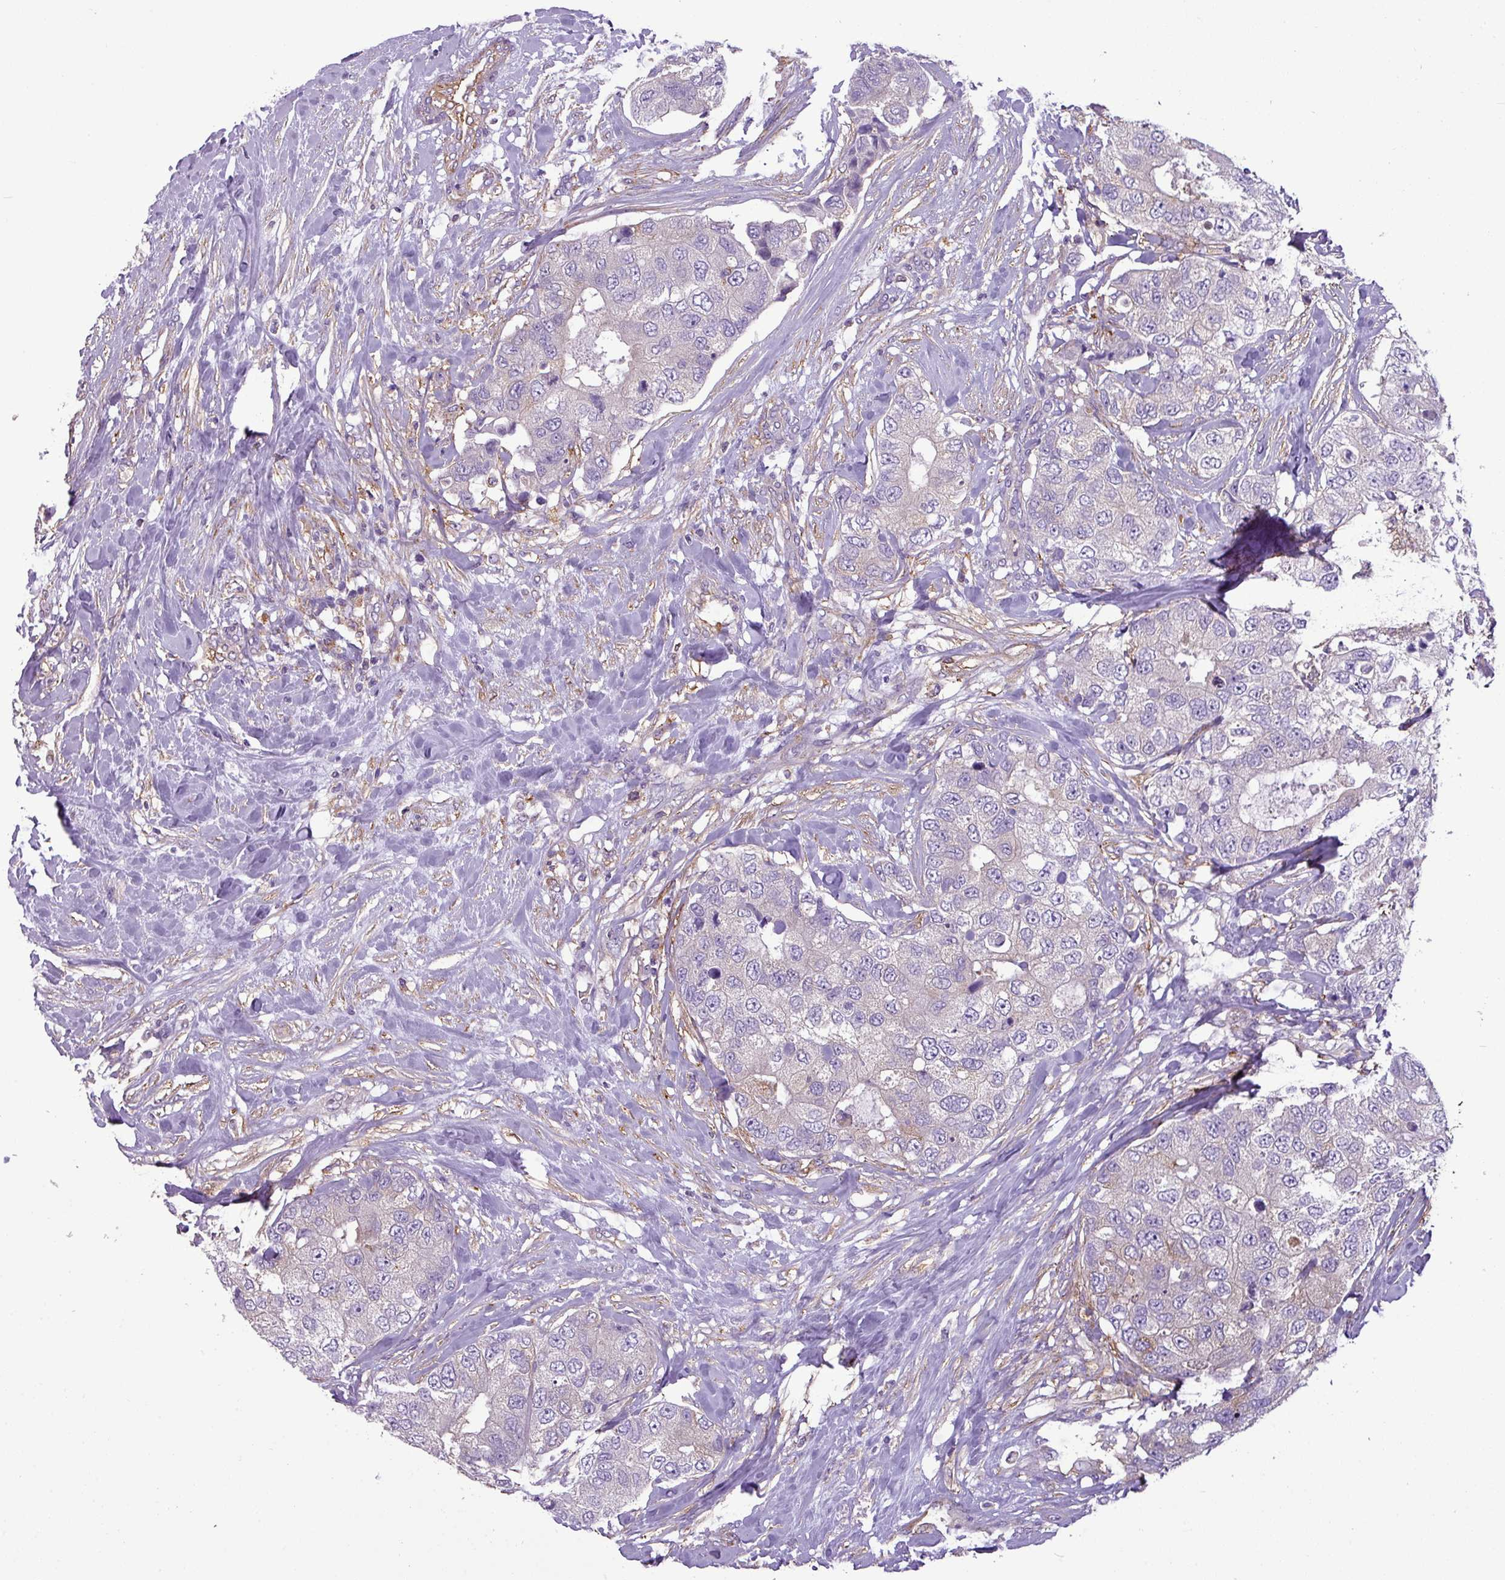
{"staining": {"intensity": "negative", "quantity": "none", "location": "none"}, "tissue": "breast cancer", "cell_type": "Tumor cells", "image_type": "cancer", "snomed": [{"axis": "morphology", "description": "Duct carcinoma"}, {"axis": "topography", "description": "Breast"}], "caption": "This photomicrograph is of breast infiltrating ductal carcinoma stained with immunohistochemistry (IHC) to label a protein in brown with the nuclei are counter-stained blue. There is no positivity in tumor cells. (DAB immunohistochemistry visualized using brightfield microscopy, high magnification).", "gene": "XNDC1N", "patient": {"sex": "female", "age": 62}}